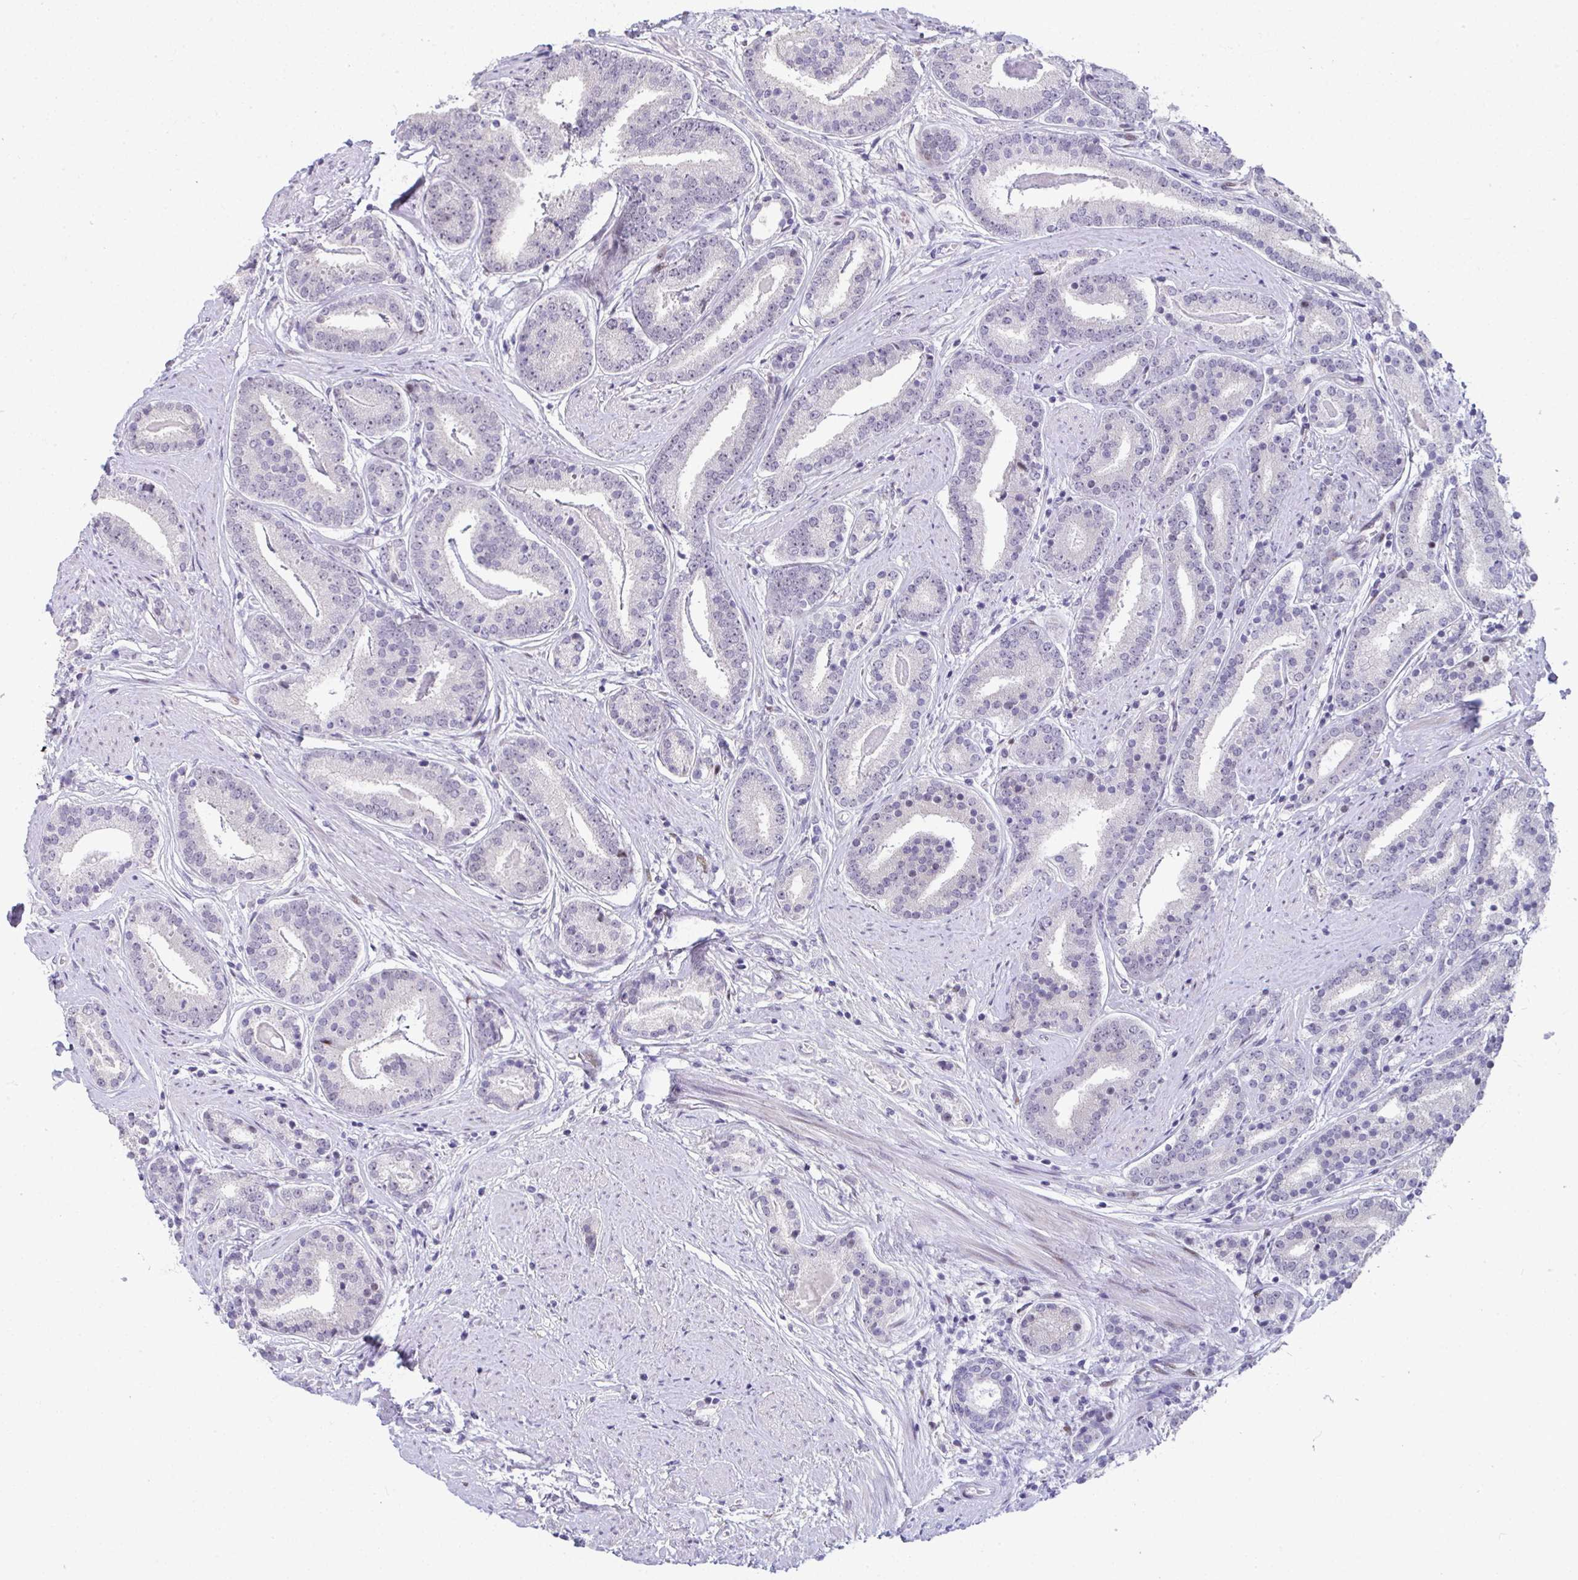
{"staining": {"intensity": "negative", "quantity": "none", "location": "none"}, "tissue": "prostate cancer", "cell_type": "Tumor cells", "image_type": "cancer", "snomed": [{"axis": "morphology", "description": "Adenocarcinoma, High grade"}, {"axis": "topography", "description": "Prostate"}], "caption": "Adenocarcinoma (high-grade) (prostate) was stained to show a protein in brown. There is no significant staining in tumor cells.", "gene": "GALNT16", "patient": {"sex": "male", "age": 63}}